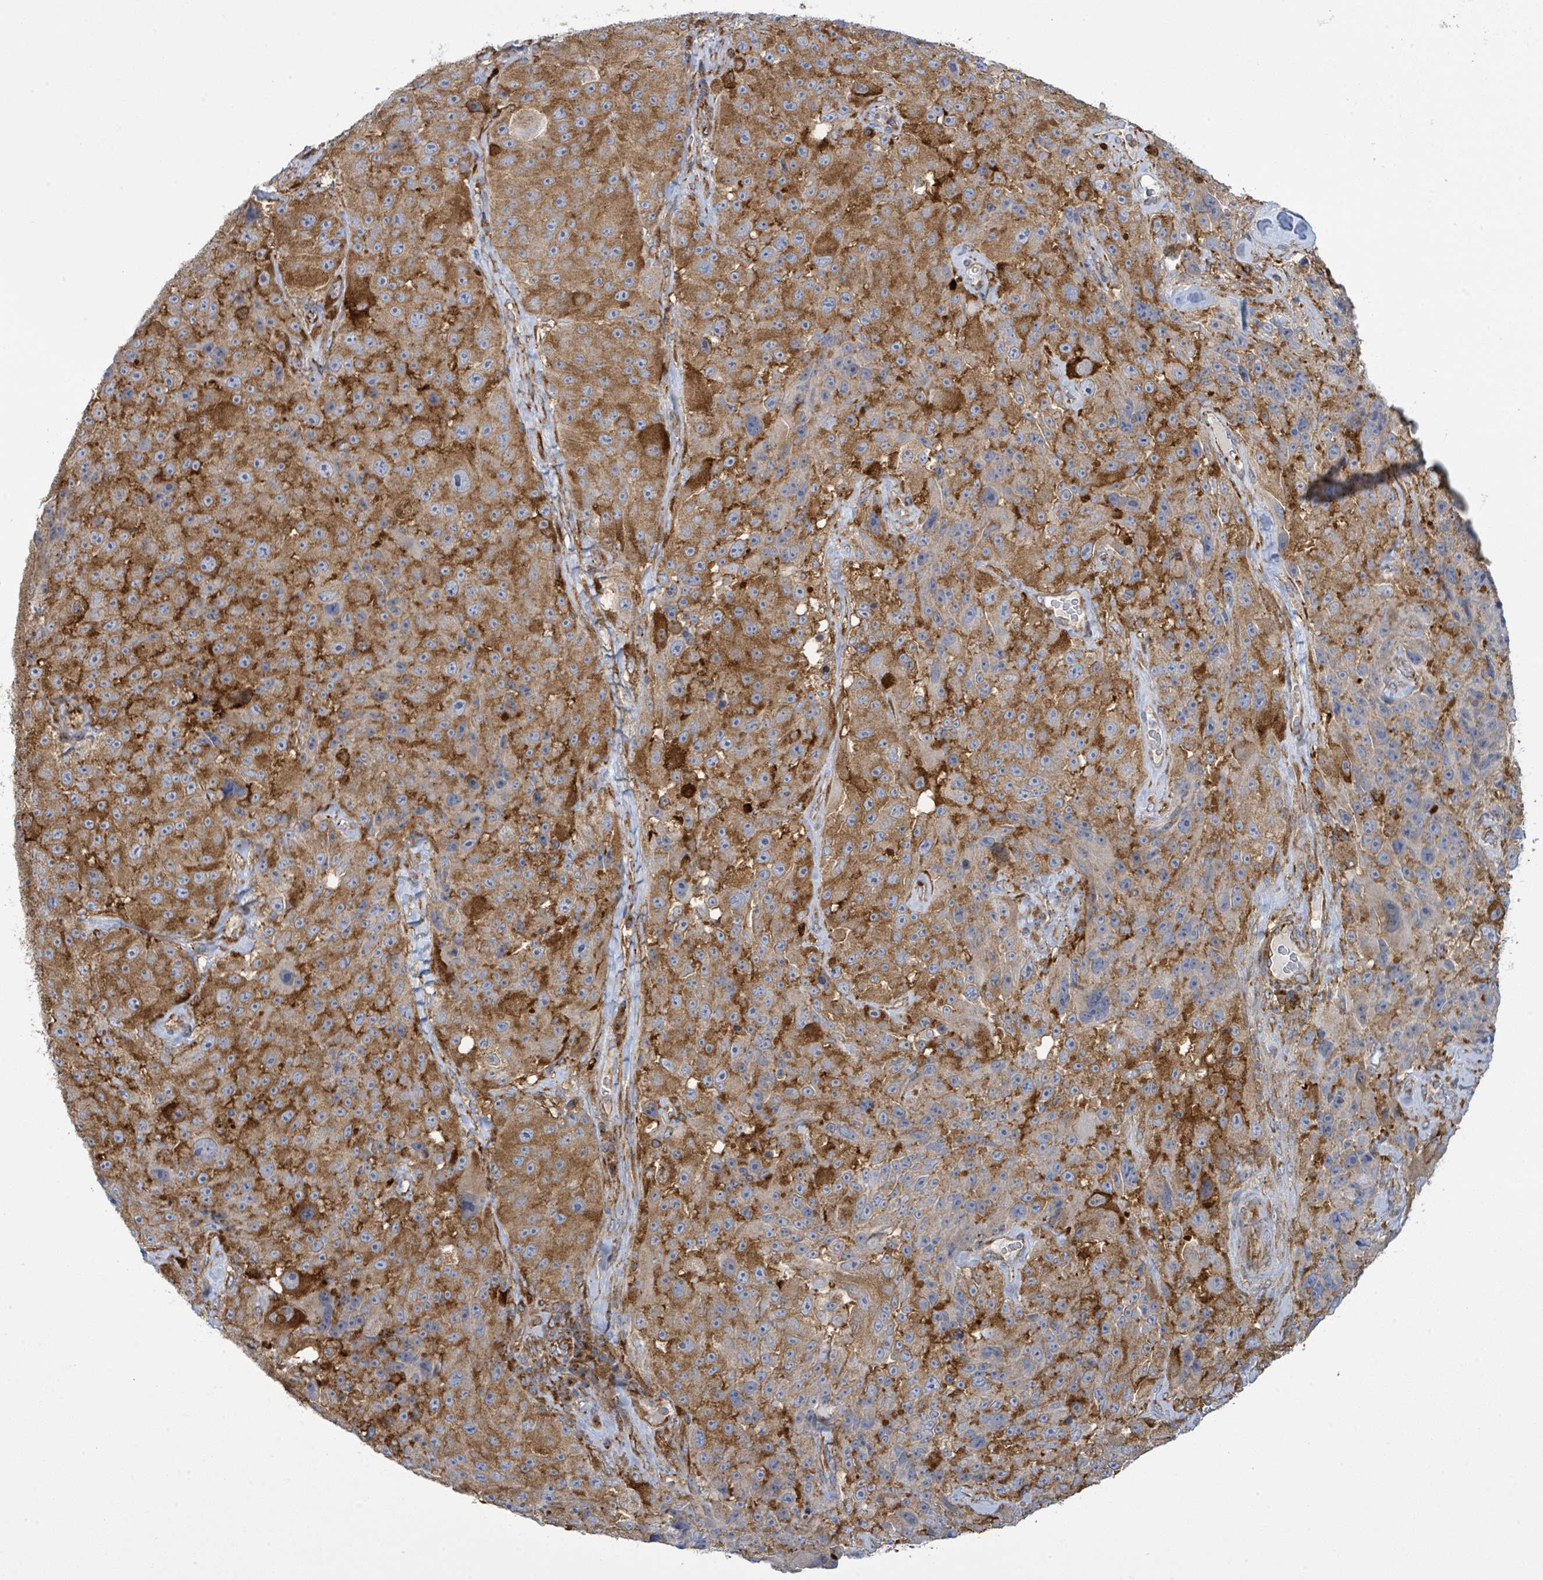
{"staining": {"intensity": "moderate", "quantity": ">75%", "location": "cytoplasmic/membranous"}, "tissue": "melanoma", "cell_type": "Tumor cells", "image_type": "cancer", "snomed": [{"axis": "morphology", "description": "Malignant melanoma, Metastatic site"}, {"axis": "topography", "description": "Lymph node"}], "caption": "Moderate cytoplasmic/membranous staining for a protein is present in about >75% of tumor cells of melanoma using immunohistochemistry (IHC).", "gene": "EGFL7", "patient": {"sex": "male", "age": 62}}